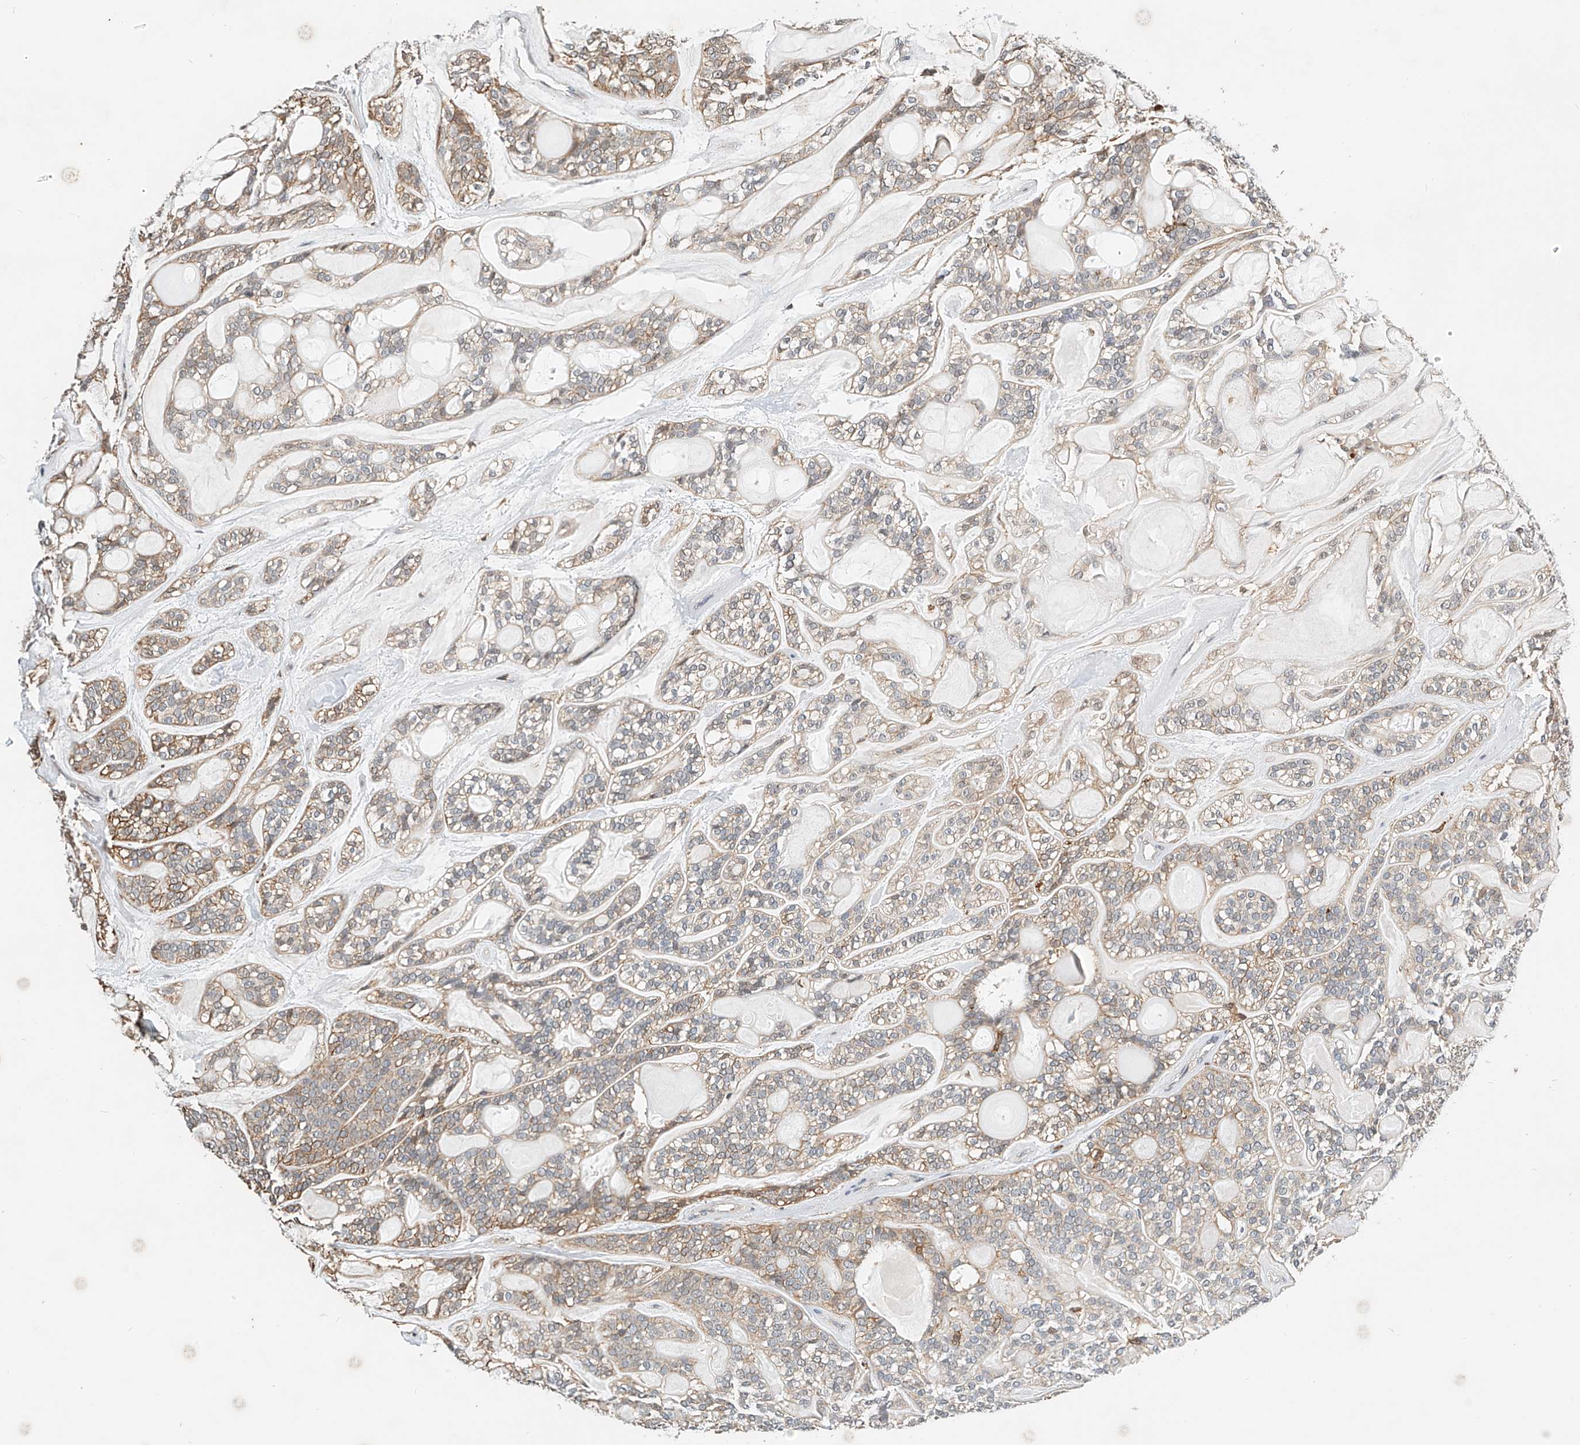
{"staining": {"intensity": "weak", "quantity": "25%-75%", "location": "cytoplasmic/membranous"}, "tissue": "head and neck cancer", "cell_type": "Tumor cells", "image_type": "cancer", "snomed": [{"axis": "morphology", "description": "Adenocarcinoma, NOS"}, {"axis": "topography", "description": "Head-Neck"}], "caption": "Head and neck adenocarcinoma tissue demonstrates weak cytoplasmic/membranous positivity in approximately 25%-75% of tumor cells, visualized by immunohistochemistry.", "gene": "MICAL1", "patient": {"sex": "male", "age": 66}}